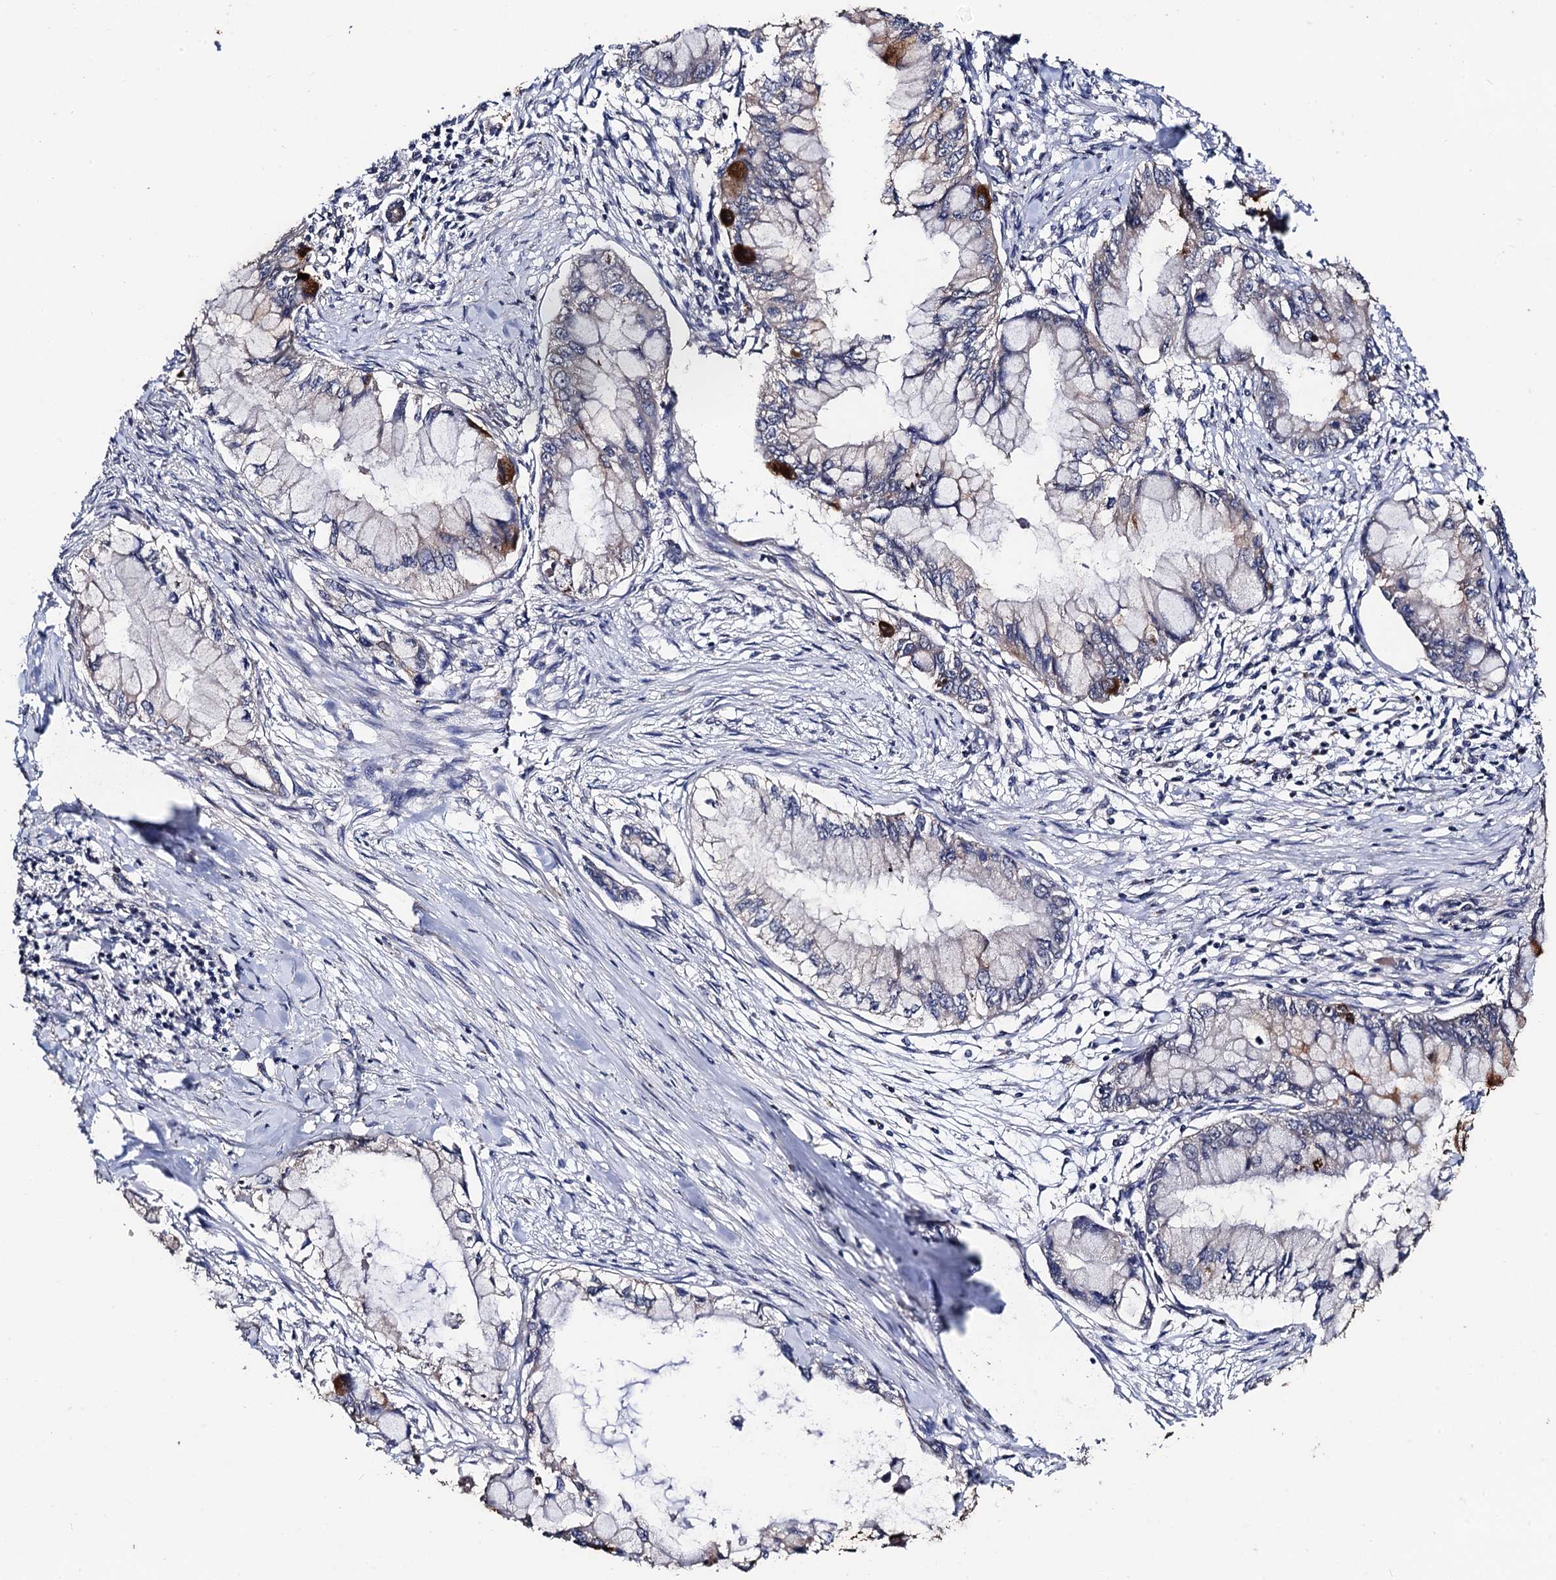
{"staining": {"intensity": "strong", "quantity": "<25%", "location": "cytoplasmic/membranous"}, "tissue": "pancreatic cancer", "cell_type": "Tumor cells", "image_type": "cancer", "snomed": [{"axis": "morphology", "description": "Adenocarcinoma, NOS"}, {"axis": "topography", "description": "Pancreas"}], "caption": "Brown immunohistochemical staining in pancreatic cancer exhibits strong cytoplasmic/membranous positivity in about <25% of tumor cells. (brown staining indicates protein expression, while blue staining denotes nuclei).", "gene": "PPTC7", "patient": {"sex": "male", "age": 48}}